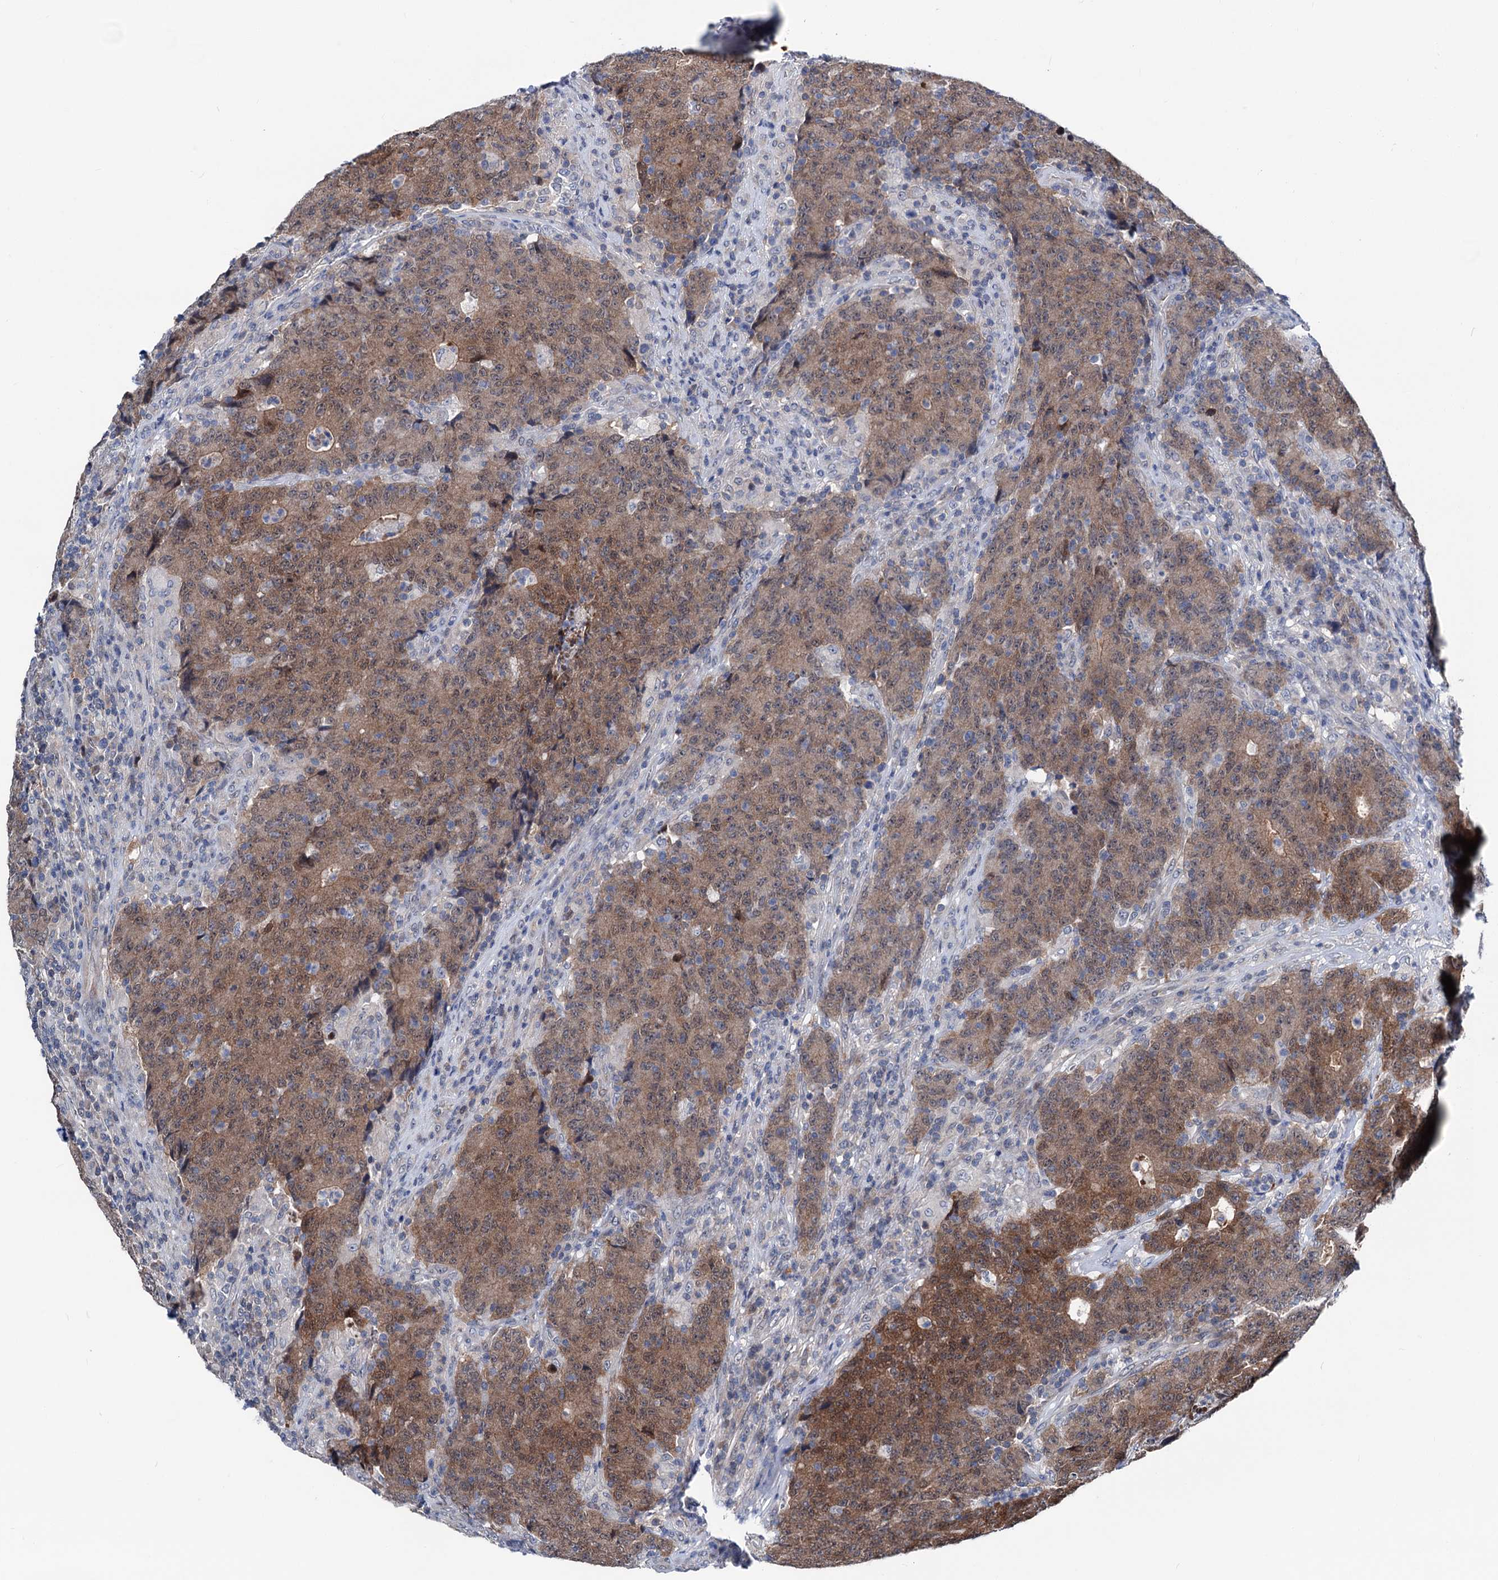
{"staining": {"intensity": "moderate", "quantity": ">75%", "location": "cytoplasmic/membranous"}, "tissue": "colorectal cancer", "cell_type": "Tumor cells", "image_type": "cancer", "snomed": [{"axis": "morphology", "description": "Adenocarcinoma, NOS"}, {"axis": "topography", "description": "Colon"}], "caption": "Tumor cells demonstrate moderate cytoplasmic/membranous staining in about >75% of cells in colorectal cancer (adenocarcinoma).", "gene": "GLO1", "patient": {"sex": "female", "age": 75}}